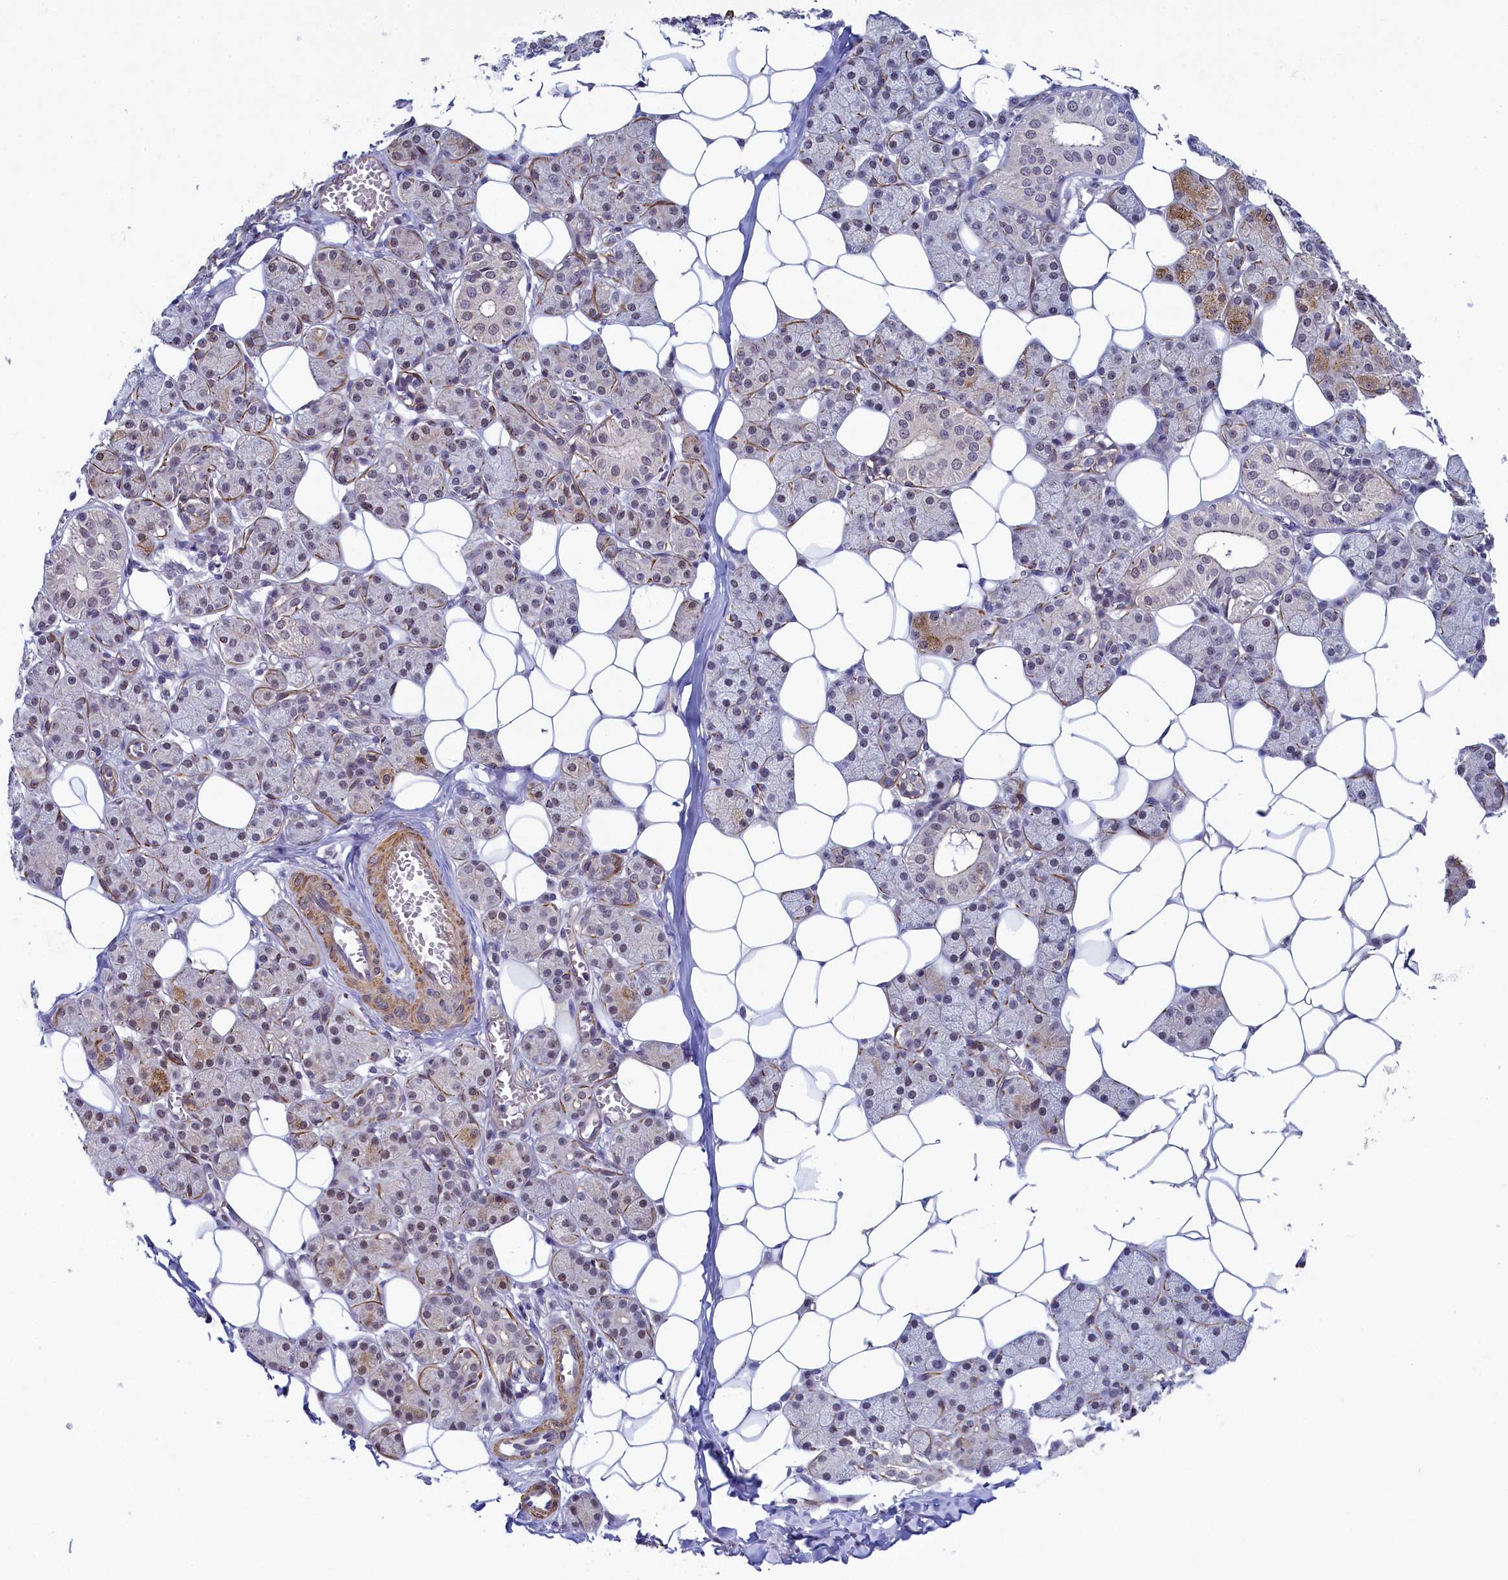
{"staining": {"intensity": "moderate", "quantity": "<25%", "location": "cytoplasmic/membranous,nuclear"}, "tissue": "salivary gland", "cell_type": "Glandular cells", "image_type": "normal", "snomed": [{"axis": "morphology", "description": "Normal tissue, NOS"}, {"axis": "topography", "description": "Salivary gland"}], "caption": "Immunohistochemistry staining of benign salivary gland, which displays low levels of moderate cytoplasmic/membranous,nuclear staining in about <25% of glandular cells indicating moderate cytoplasmic/membranous,nuclear protein staining. The staining was performed using DAB (brown) for protein detection and nuclei were counterstained in hematoxylin (blue).", "gene": "INTS14", "patient": {"sex": "female", "age": 33}}